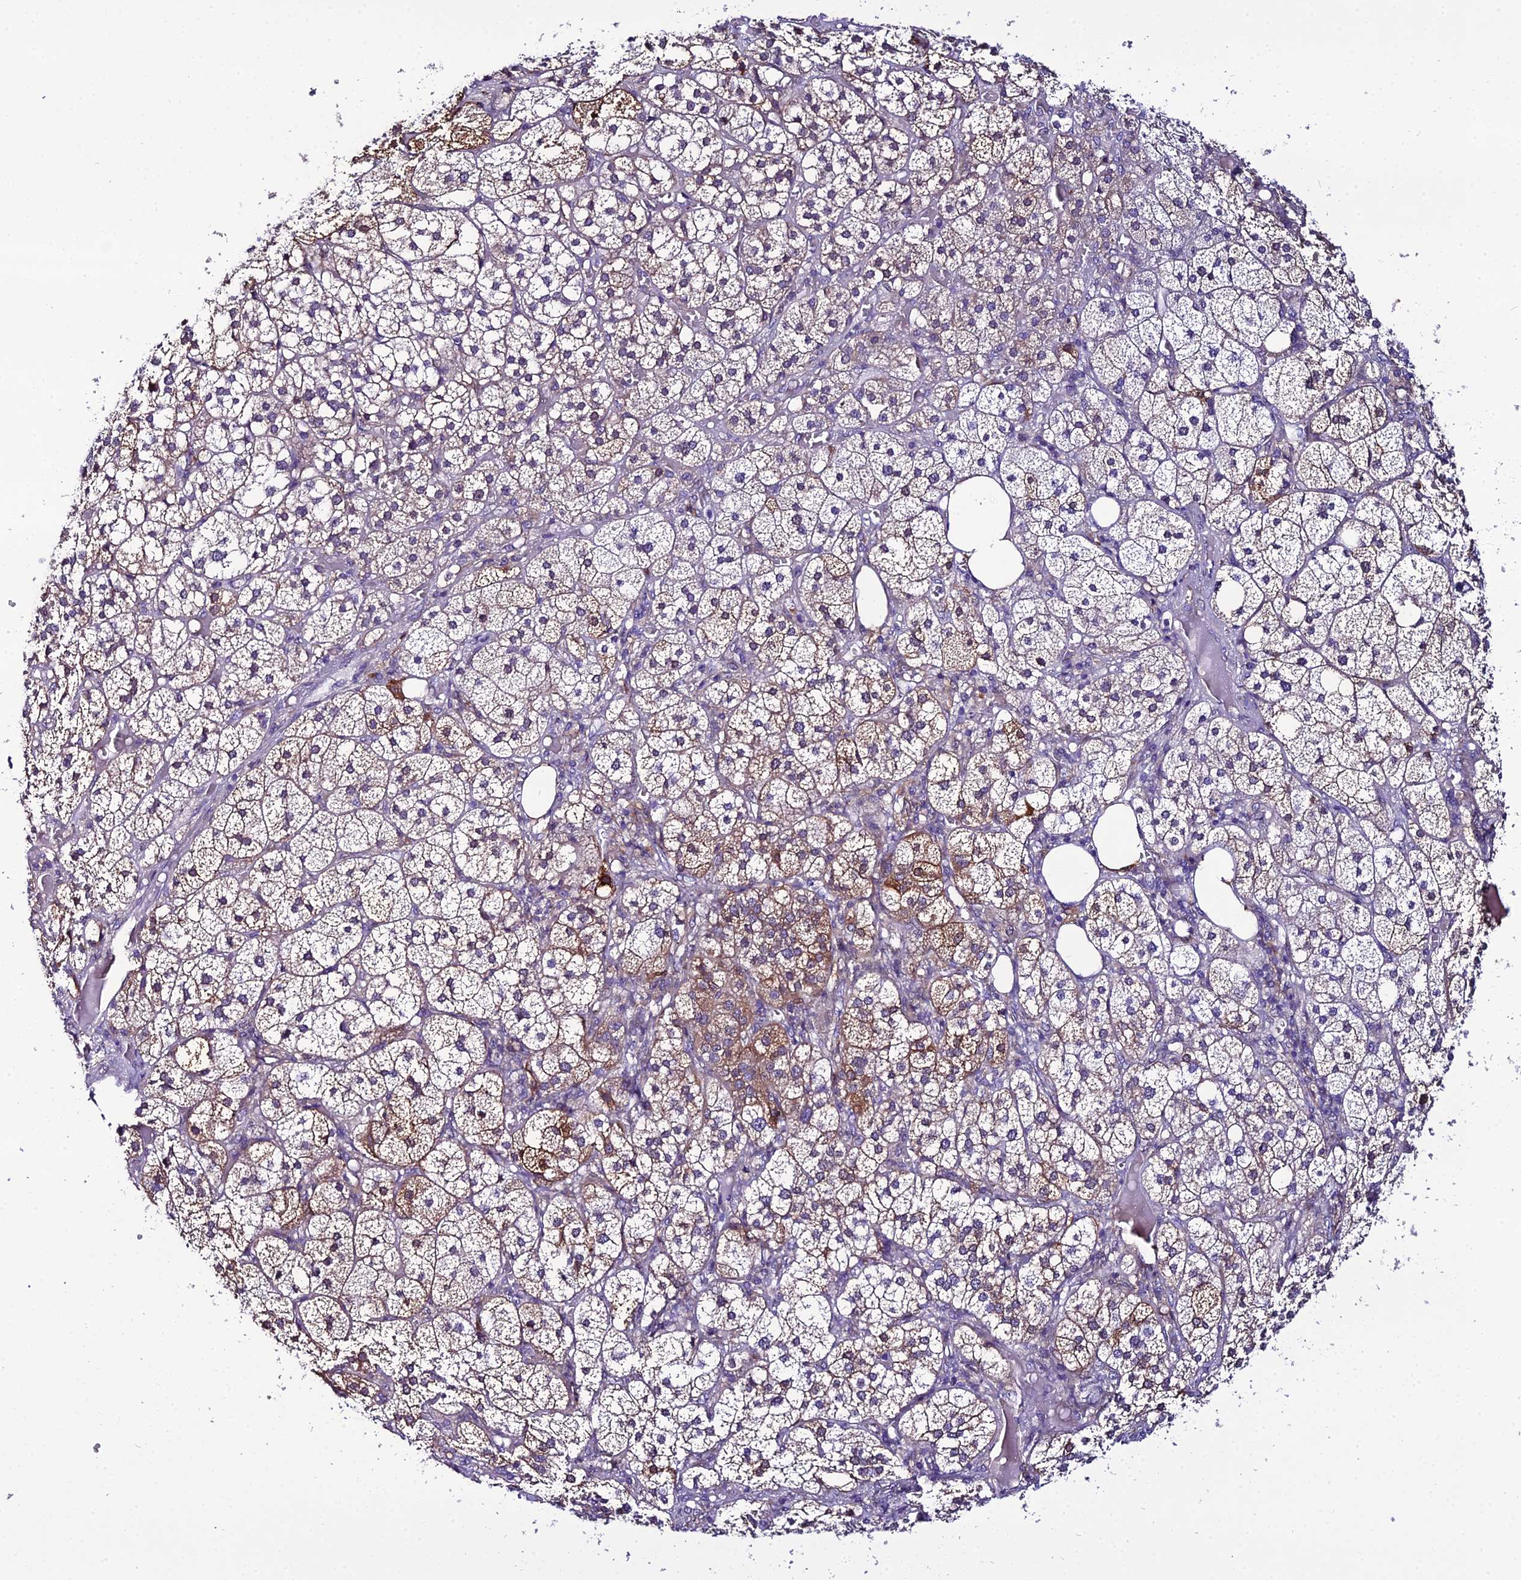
{"staining": {"intensity": "moderate", "quantity": "<25%", "location": "cytoplasmic/membranous"}, "tissue": "adrenal gland", "cell_type": "Glandular cells", "image_type": "normal", "snomed": [{"axis": "morphology", "description": "Normal tissue, NOS"}, {"axis": "topography", "description": "Adrenal gland"}], "caption": "The immunohistochemical stain labels moderate cytoplasmic/membranous positivity in glandular cells of benign adrenal gland.", "gene": "MB21D2", "patient": {"sex": "female", "age": 61}}